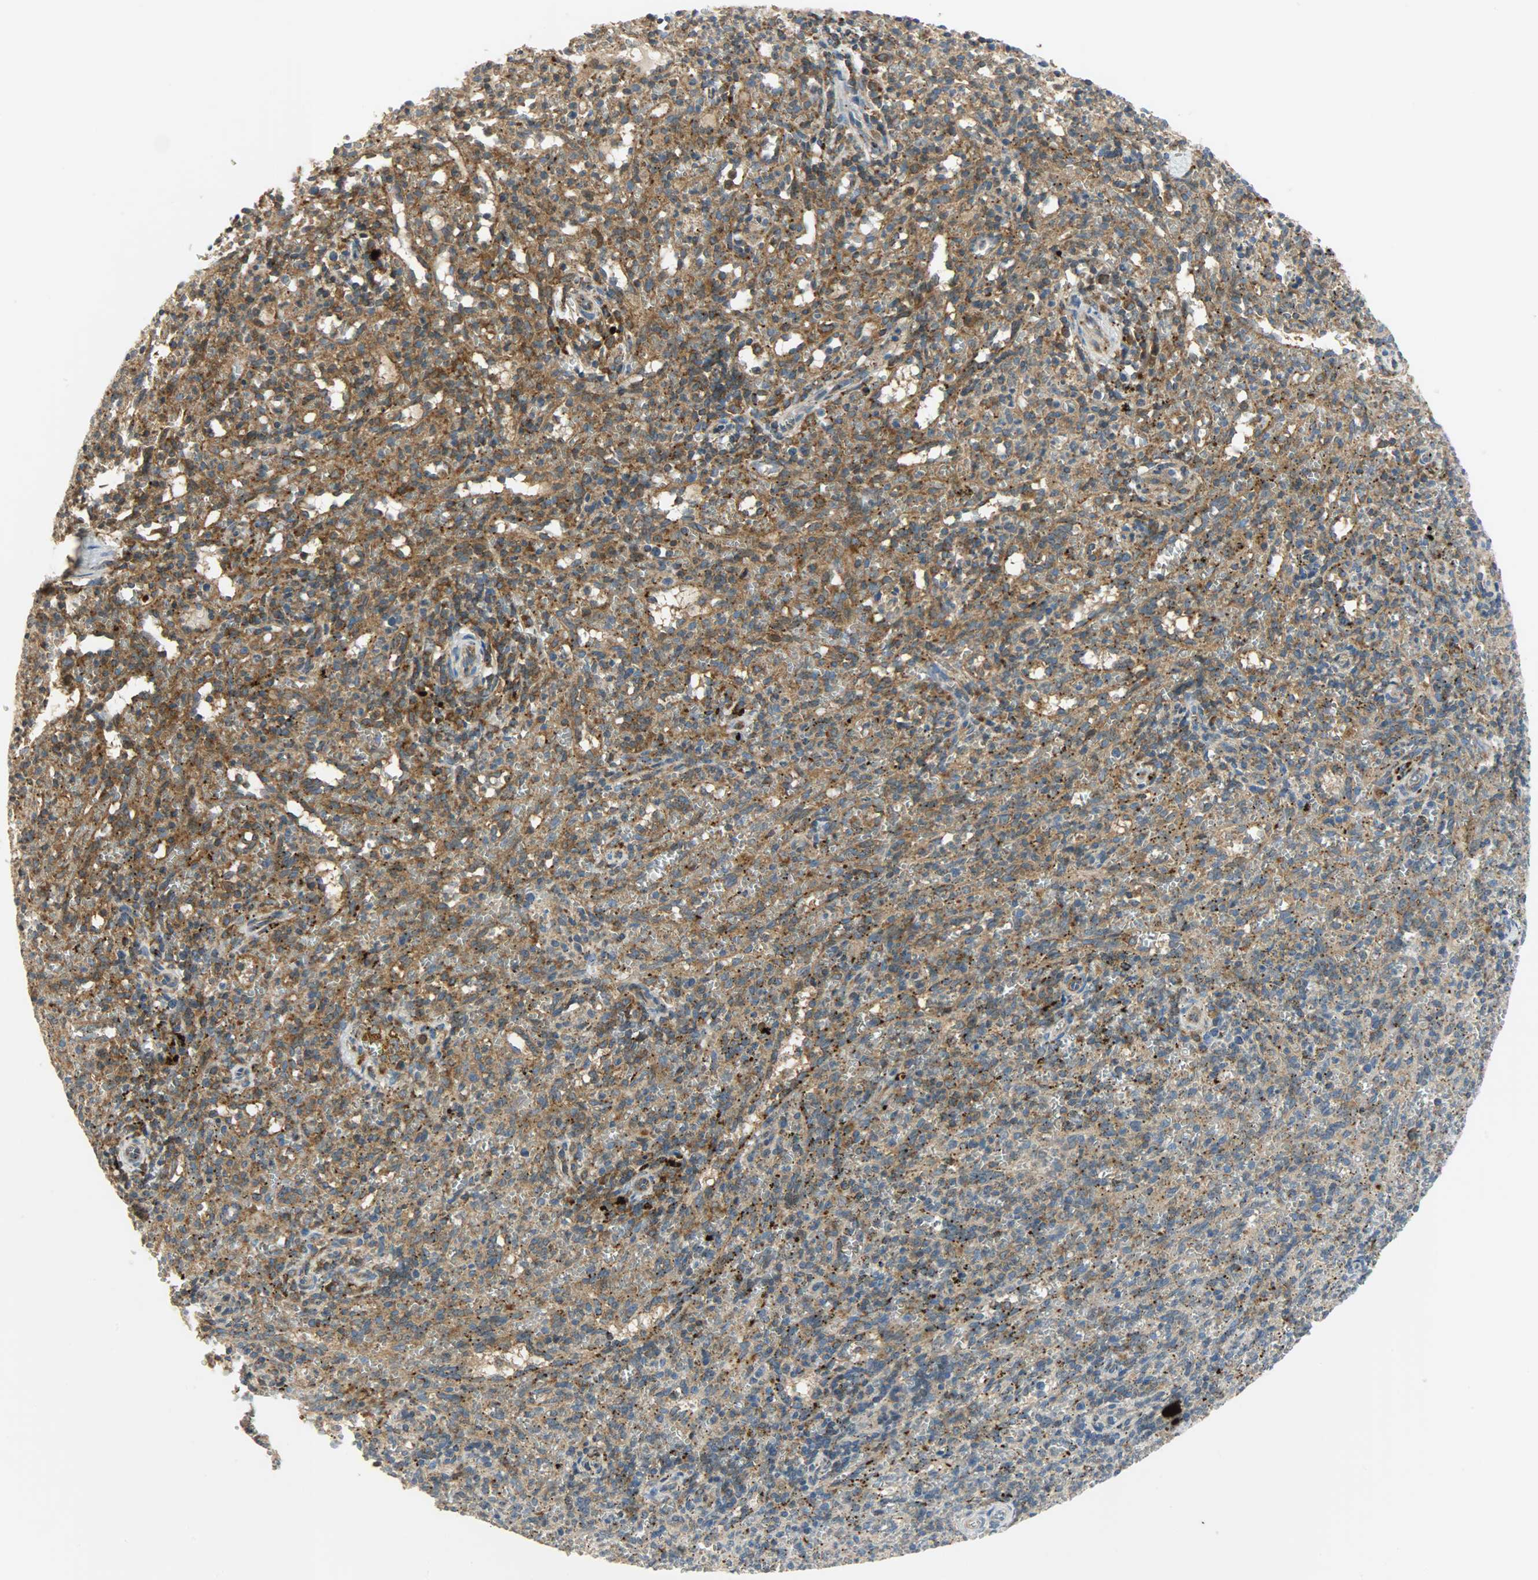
{"staining": {"intensity": "strong", "quantity": "25%-75%", "location": "cytoplasmic/membranous"}, "tissue": "spleen", "cell_type": "Cells in red pulp", "image_type": "normal", "snomed": [{"axis": "morphology", "description": "Normal tissue, NOS"}, {"axis": "topography", "description": "Spleen"}], "caption": "Immunohistochemical staining of benign spleen displays strong cytoplasmic/membranous protein positivity in about 25%-75% of cells in red pulp.", "gene": "GIT2", "patient": {"sex": "female", "age": 10}}